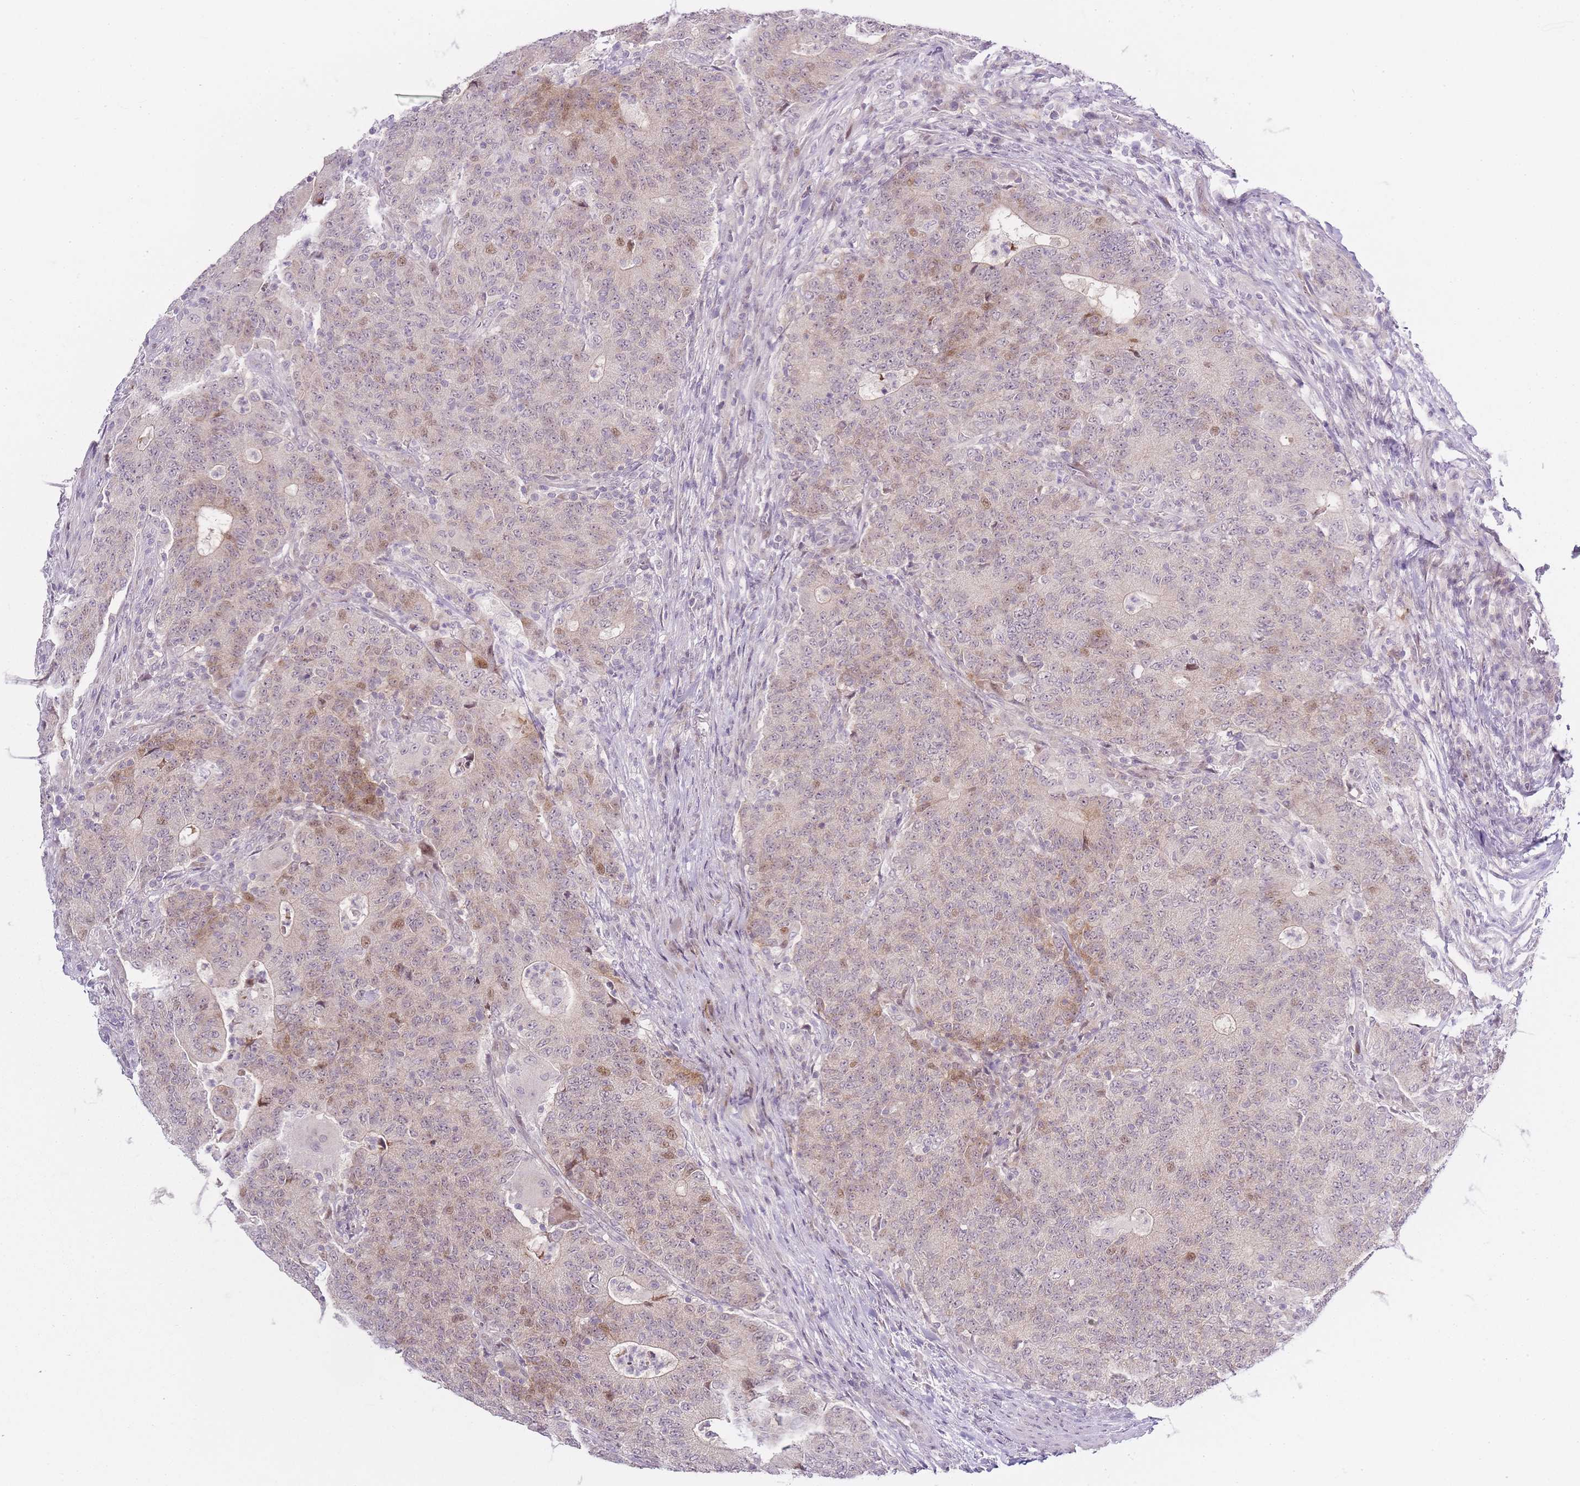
{"staining": {"intensity": "moderate", "quantity": "<25%", "location": "cytoplasmic/membranous,nuclear"}, "tissue": "colorectal cancer", "cell_type": "Tumor cells", "image_type": "cancer", "snomed": [{"axis": "morphology", "description": "Adenocarcinoma, NOS"}, {"axis": "topography", "description": "Colon"}], "caption": "Human colorectal cancer (adenocarcinoma) stained for a protein (brown) displays moderate cytoplasmic/membranous and nuclear positive positivity in about <25% of tumor cells.", "gene": "OGG1", "patient": {"sex": "female", "age": 75}}